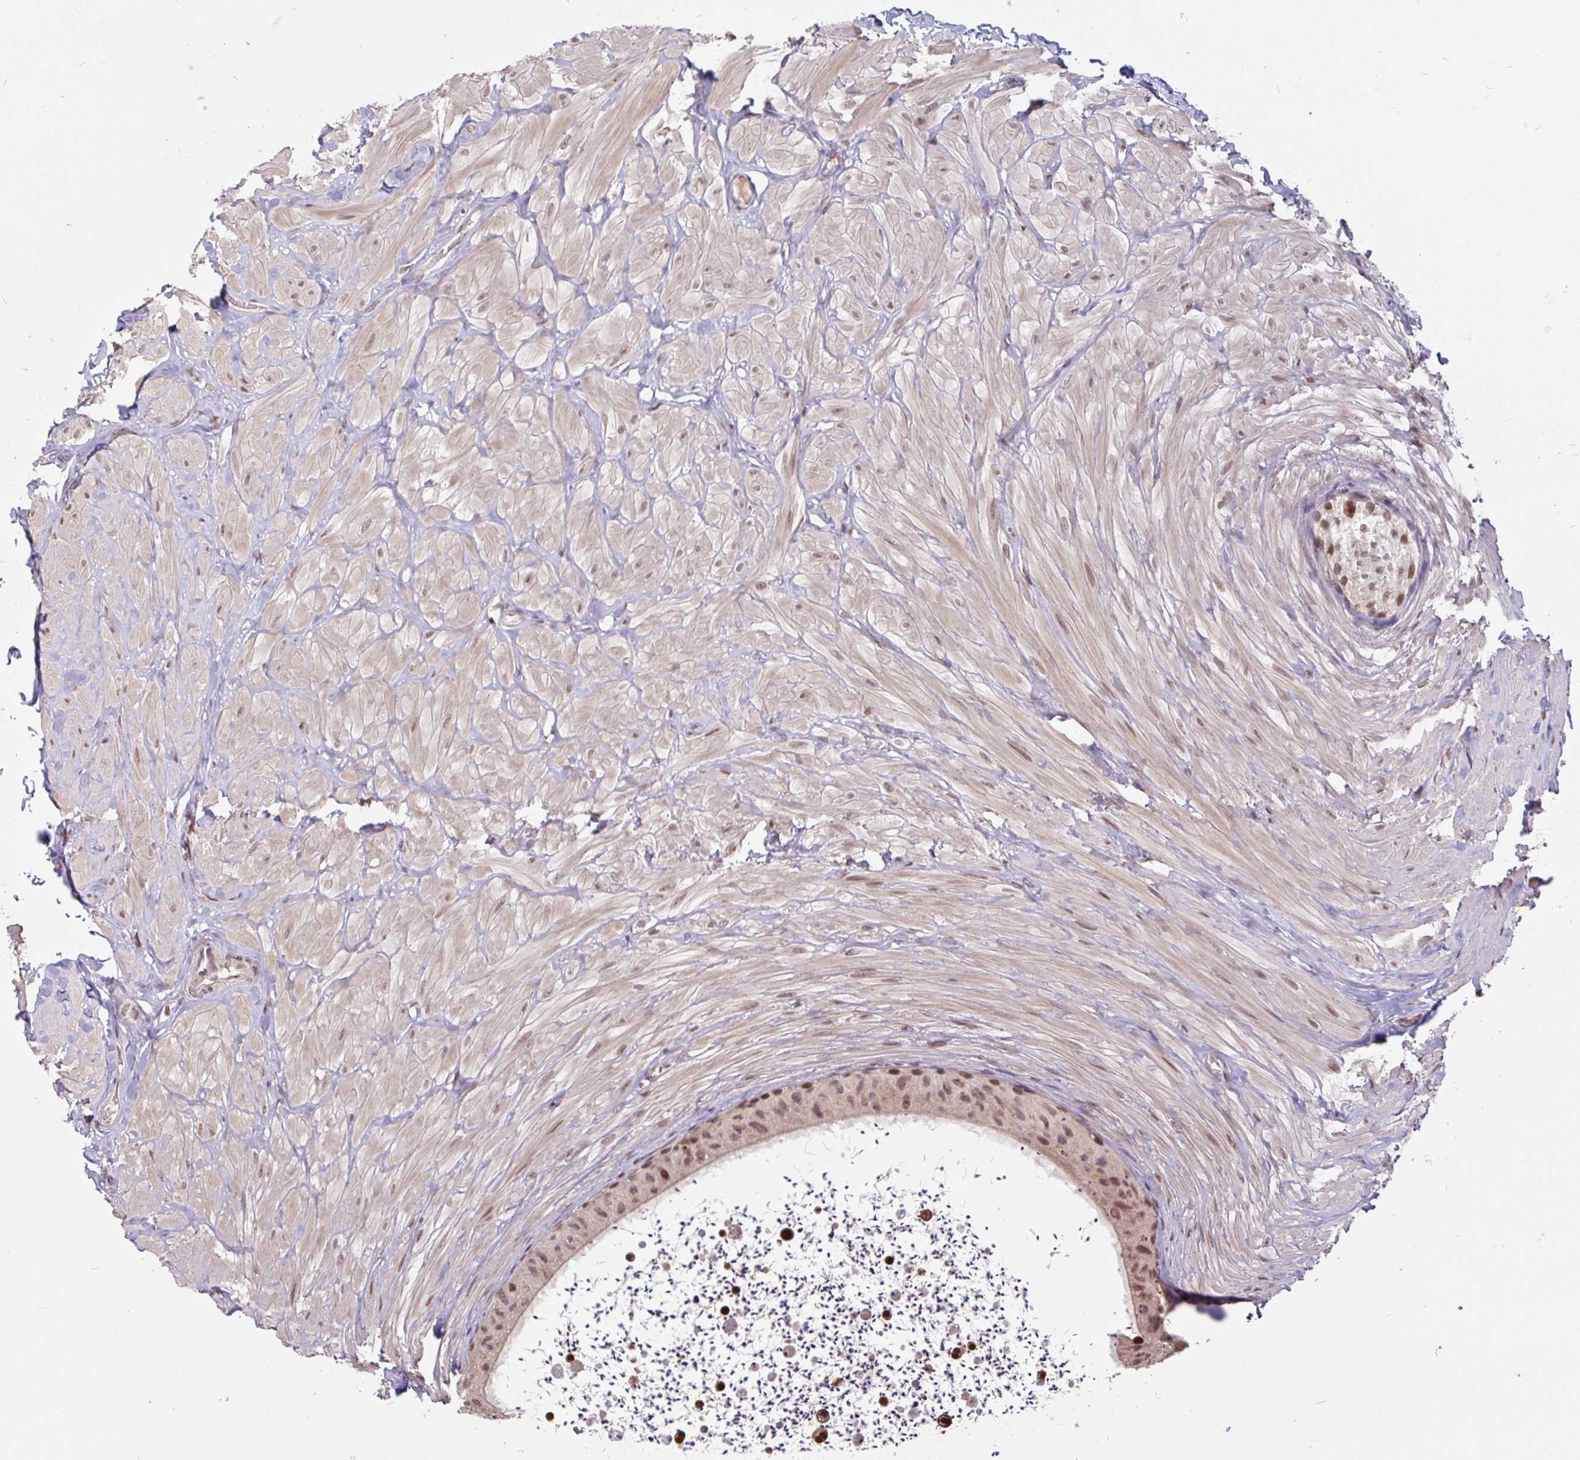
{"staining": {"intensity": "moderate", "quantity": ">75%", "location": "nuclear"}, "tissue": "epididymis", "cell_type": "Glandular cells", "image_type": "normal", "snomed": [{"axis": "morphology", "description": "Normal tissue, NOS"}, {"axis": "topography", "description": "Epididymis"}, {"axis": "topography", "description": "Peripheral nerve tissue"}], "caption": "Brown immunohistochemical staining in unremarkable human epididymis shows moderate nuclear staining in approximately >75% of glandular cells. (Brightfield microscopy of DAB IHC at high magnification).", "gene": "DR1", "patient": {"sex": "male", "age": 32}}